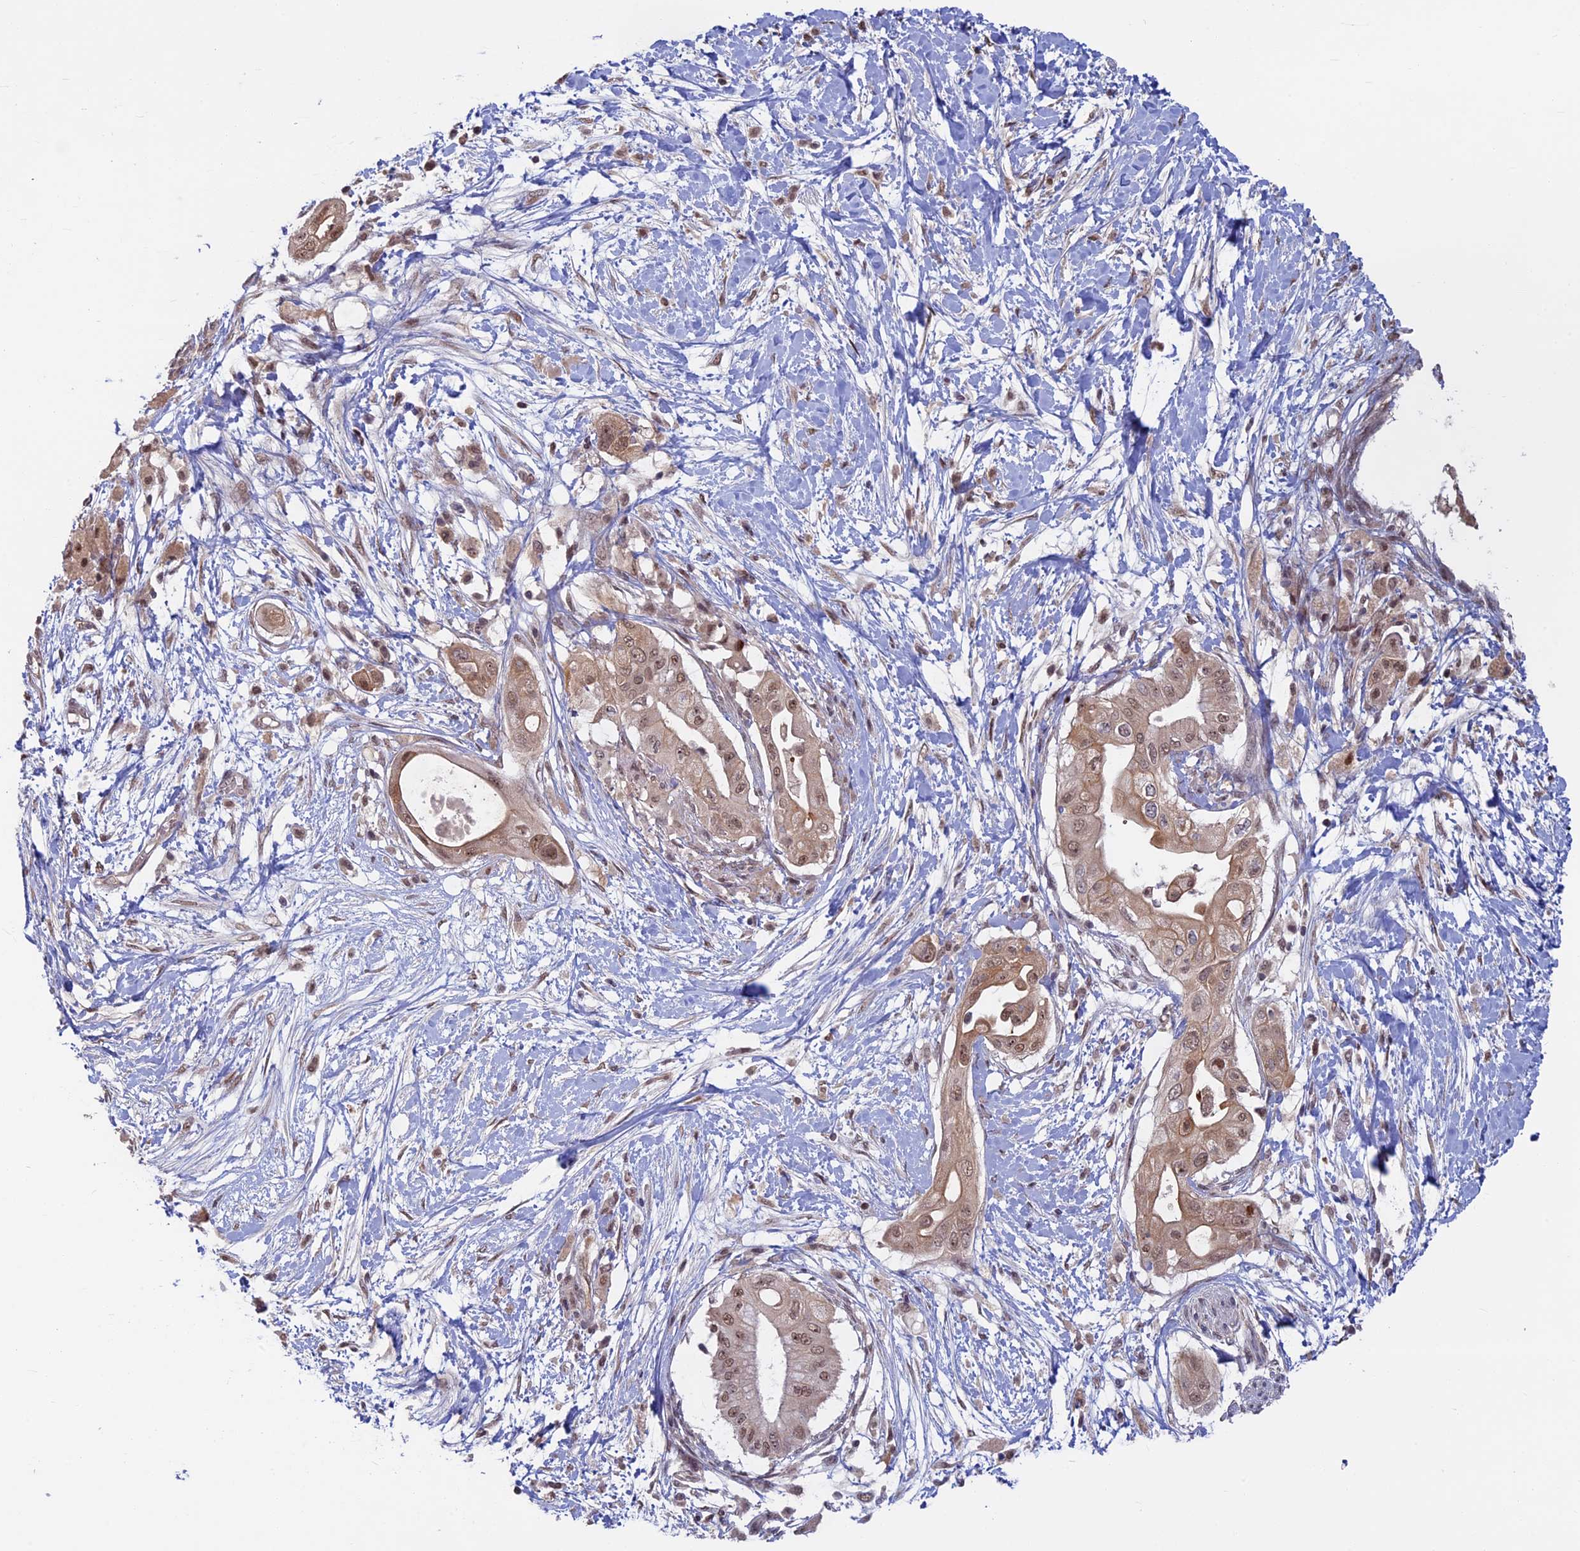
{"staining": {"intensity": "moderate", "quantity": ">75%", "location": "cytoplasmic/membranous,nuclear"}, "tissue": "pancreatic cancer", "cell_type": "Tumor cells", "image_type": "cancer", "snomed": [{"axis": "morphology", "description": "Adenocarcinoma, NOS"}, {"axis": "topography", "description": "Pancreas"}], "caption": "There is medium levels of moderate cytoplasmic/membranous and nuclear staining in tumor cells of adenocarcinoma (pancreatic), as demonstrated by immunohistochemical staining (brown color).", "gene": "SPIRE1", "patient": {"sex": "male", "age": 68}}